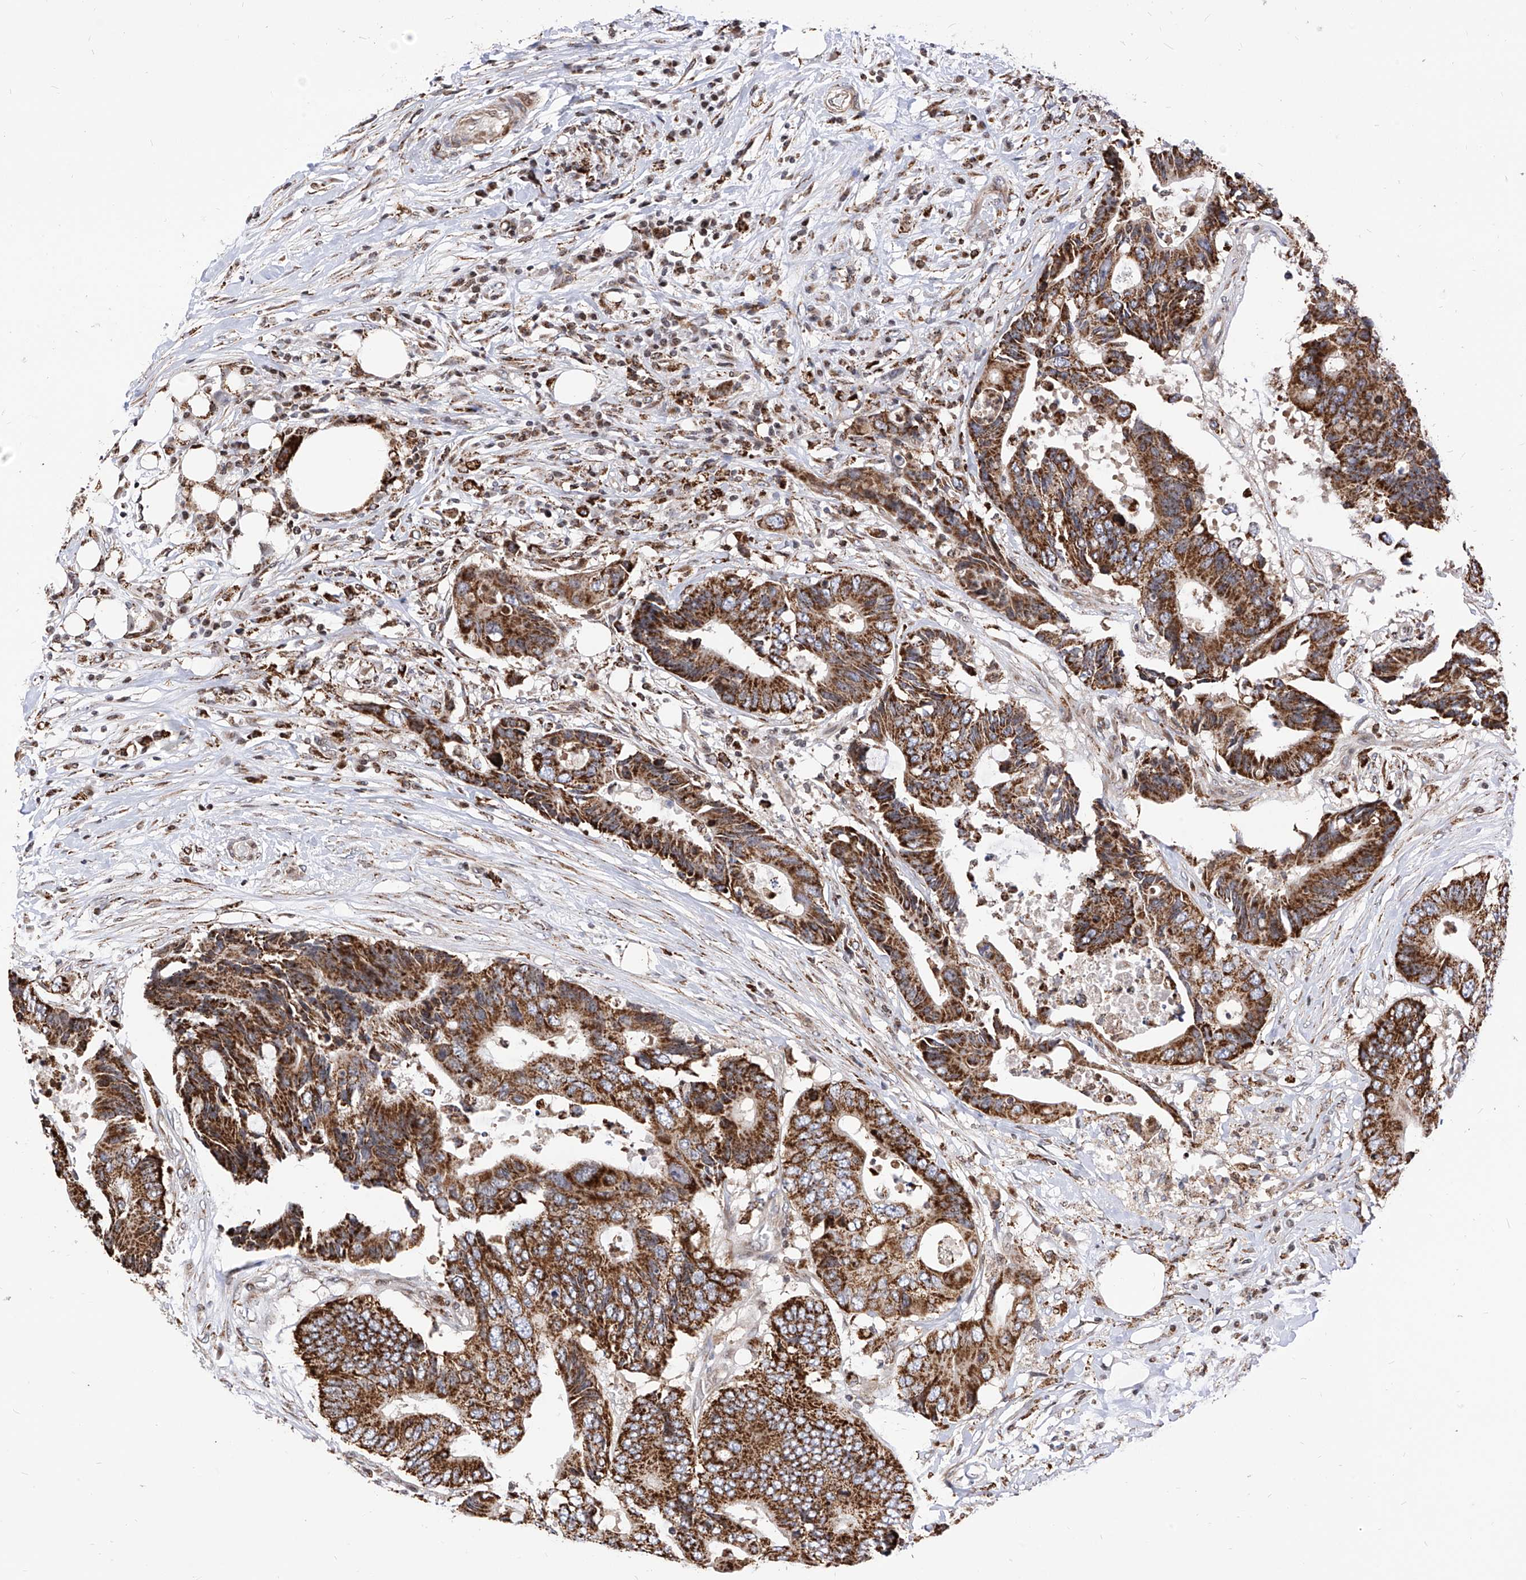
{"staining": {"intensity": "strong", "quantity": ">75%", "location": "cytoplasmic/membranous"}, "tissue": "colorectal cancer", "cell_type": "Tumor cells", "image_type": "cancer", "snomed": [{"axis": "morphology", "description": "Adenocarcinoma, NOS"}, {"axis": "topography", "description": "Colon"}], "caption": "The image reveals immunohistochemical staining of adenocarcinoma (colorectal). There is strong cytoplasmic/membranous staining is appreciated in about >75% of tumor cells.", "gene": "TTLL8", "patient": {"sex": "male", "age": 71}}